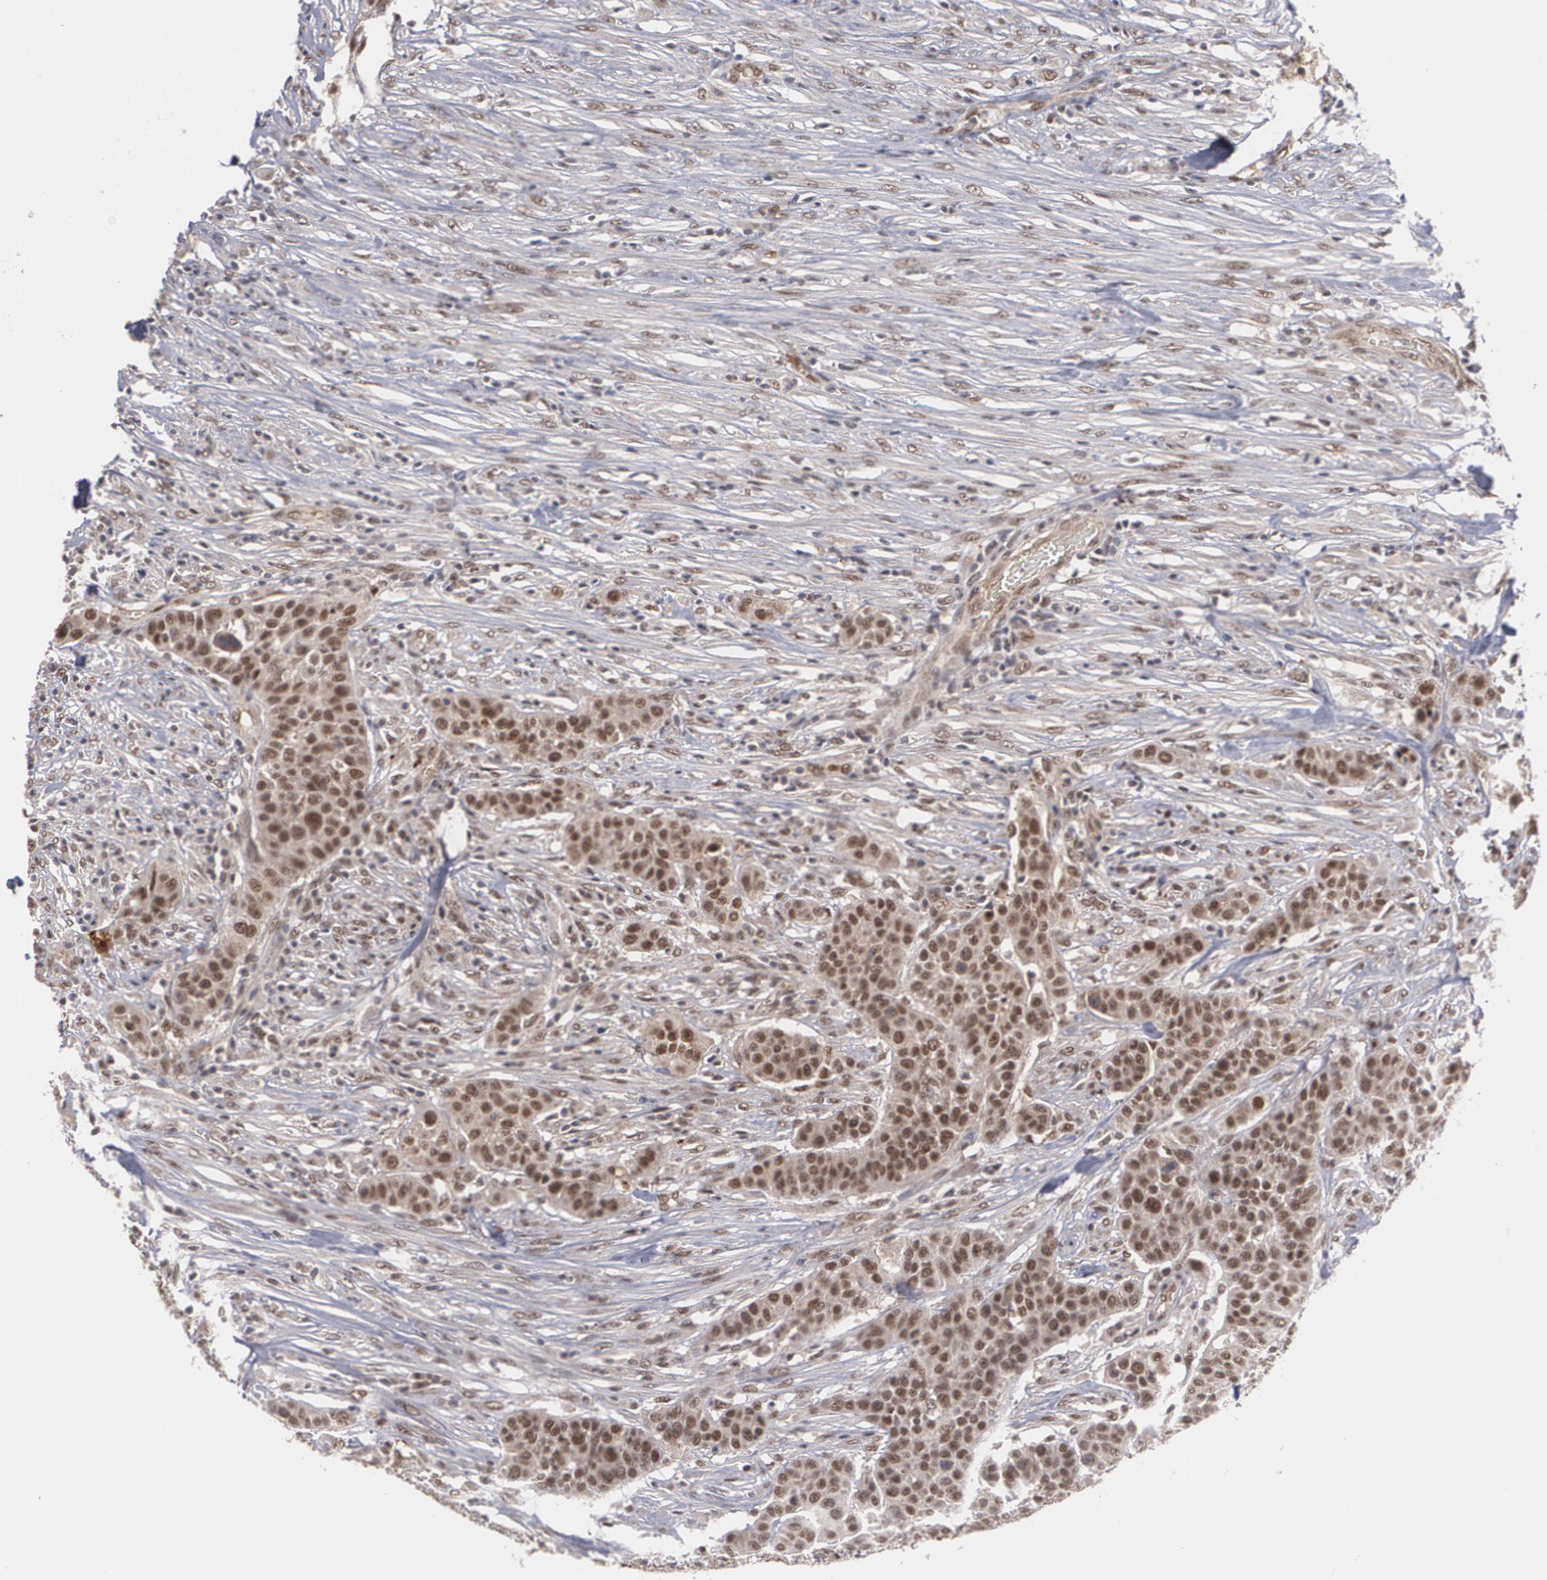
{"staining": {"intensity": "moderate", "quantity": ">75%", "location": "nuclear"}, "tissue": "urothelial cancer", "cell_type": "Tumor cells", "image_type": "cancer", "snomed": [{"axis": "morphology", "description": "Urothelial carcinoma, High grade"}, {"axis": "topography", "description": "Urinary bladder"}], "caption": "Protein analysis of high-grade urothelial carcinoma tissue exhibits moderate nuclear expression in about >75% of tumor cells.", "gene": "INTS6", "patient": {"sex": "male", "age": 74}}